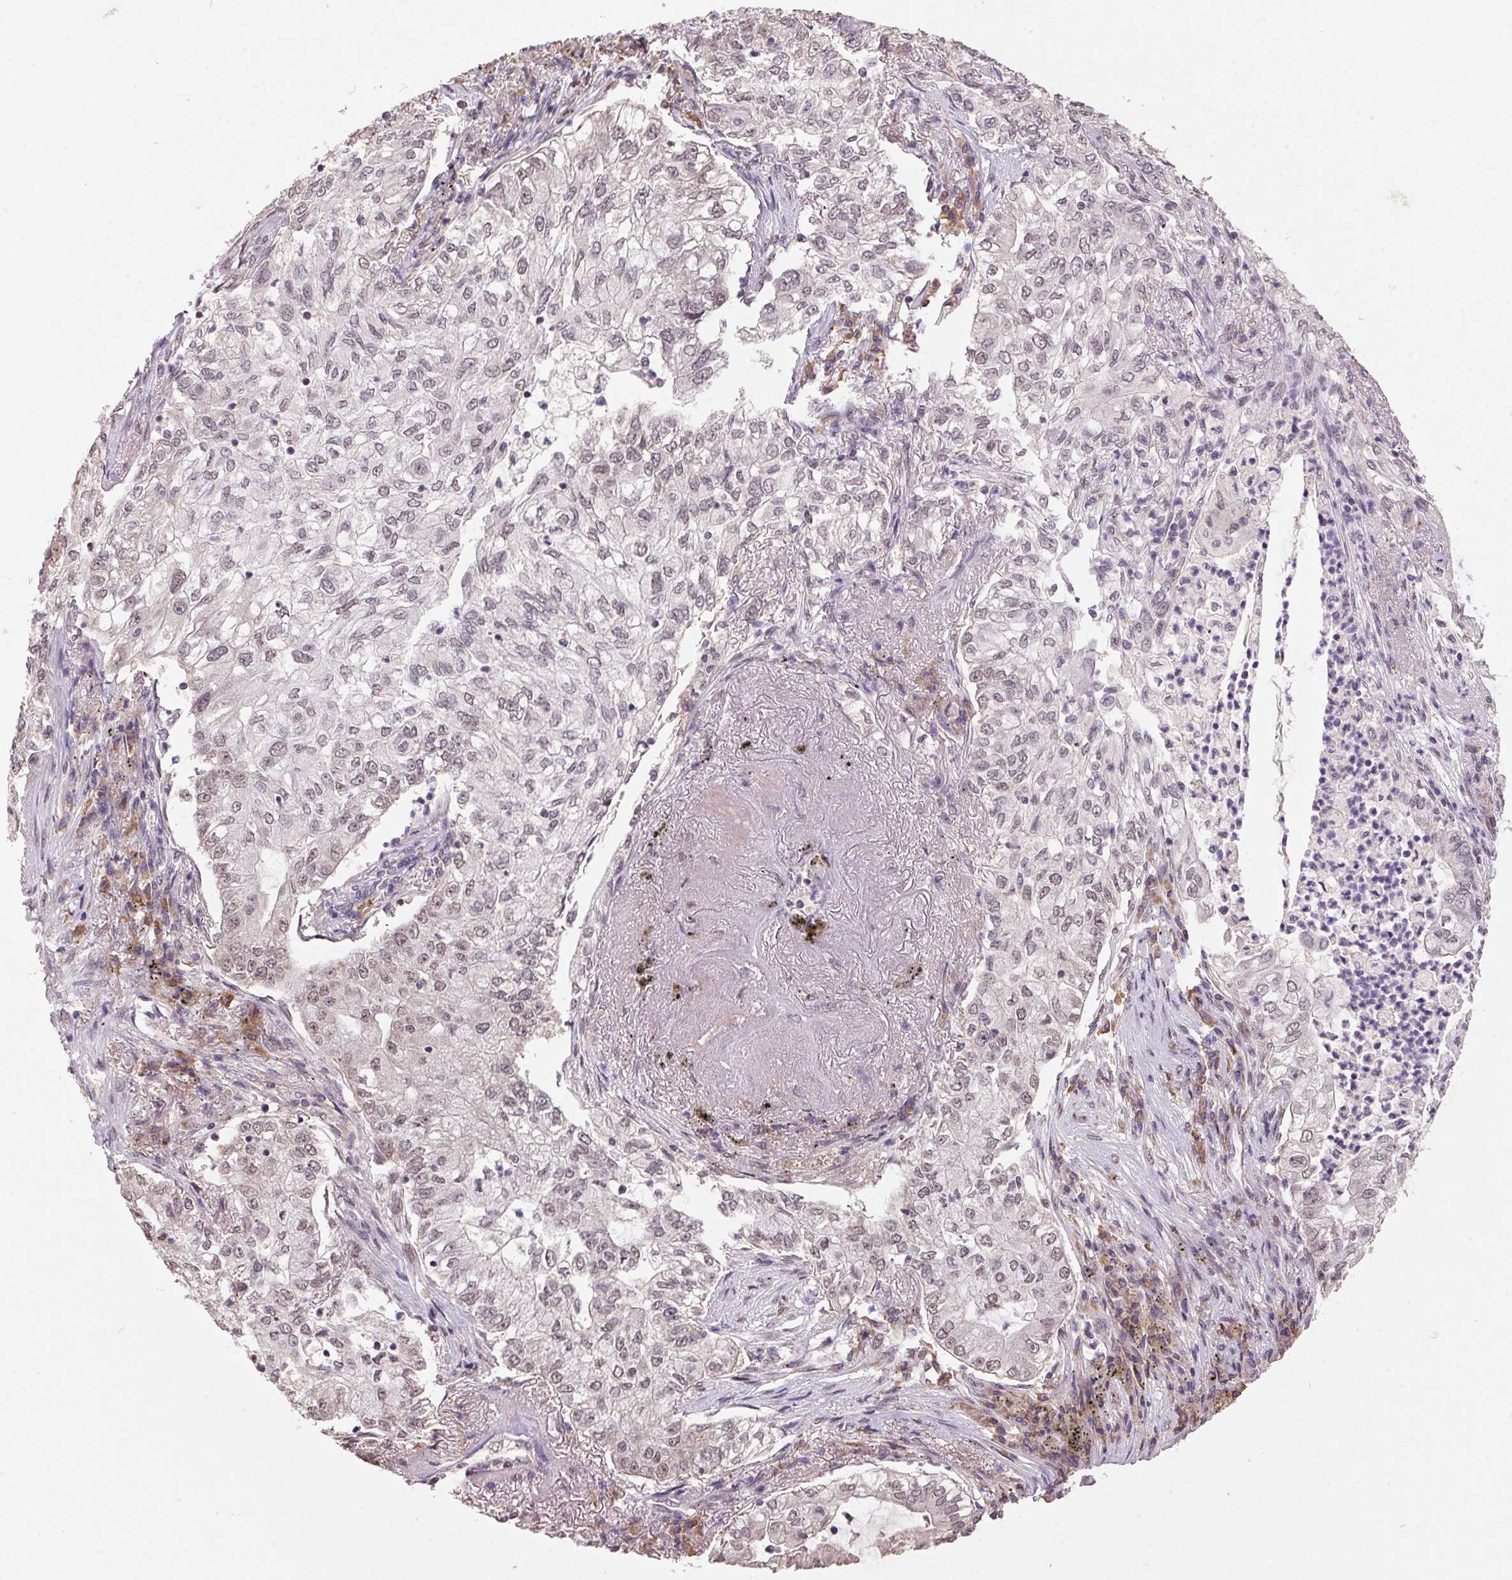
{"staining": {"intensity": "weak", "quantity": "25%-75%", "location": "nuclear"}, "tissue": "lung cancer", "cell_type": "Tumor cells", "image_type": "cancer", "snomed": [{"axis": "morphology", "description": "Adenocarcinoma, NOS"}, {"axis": "topography", "description": "Lung"}], "caption": "Lung cancer tissue shows weak nuclear positivity in about 25%-75% of tumor cells (DAB (3,3'-diaminobenzidine) IHC, brown staining for protein, blue staining for nuclei).", "gene": "ZBTB4", "patient": {"sex": "female", "age": 73}}